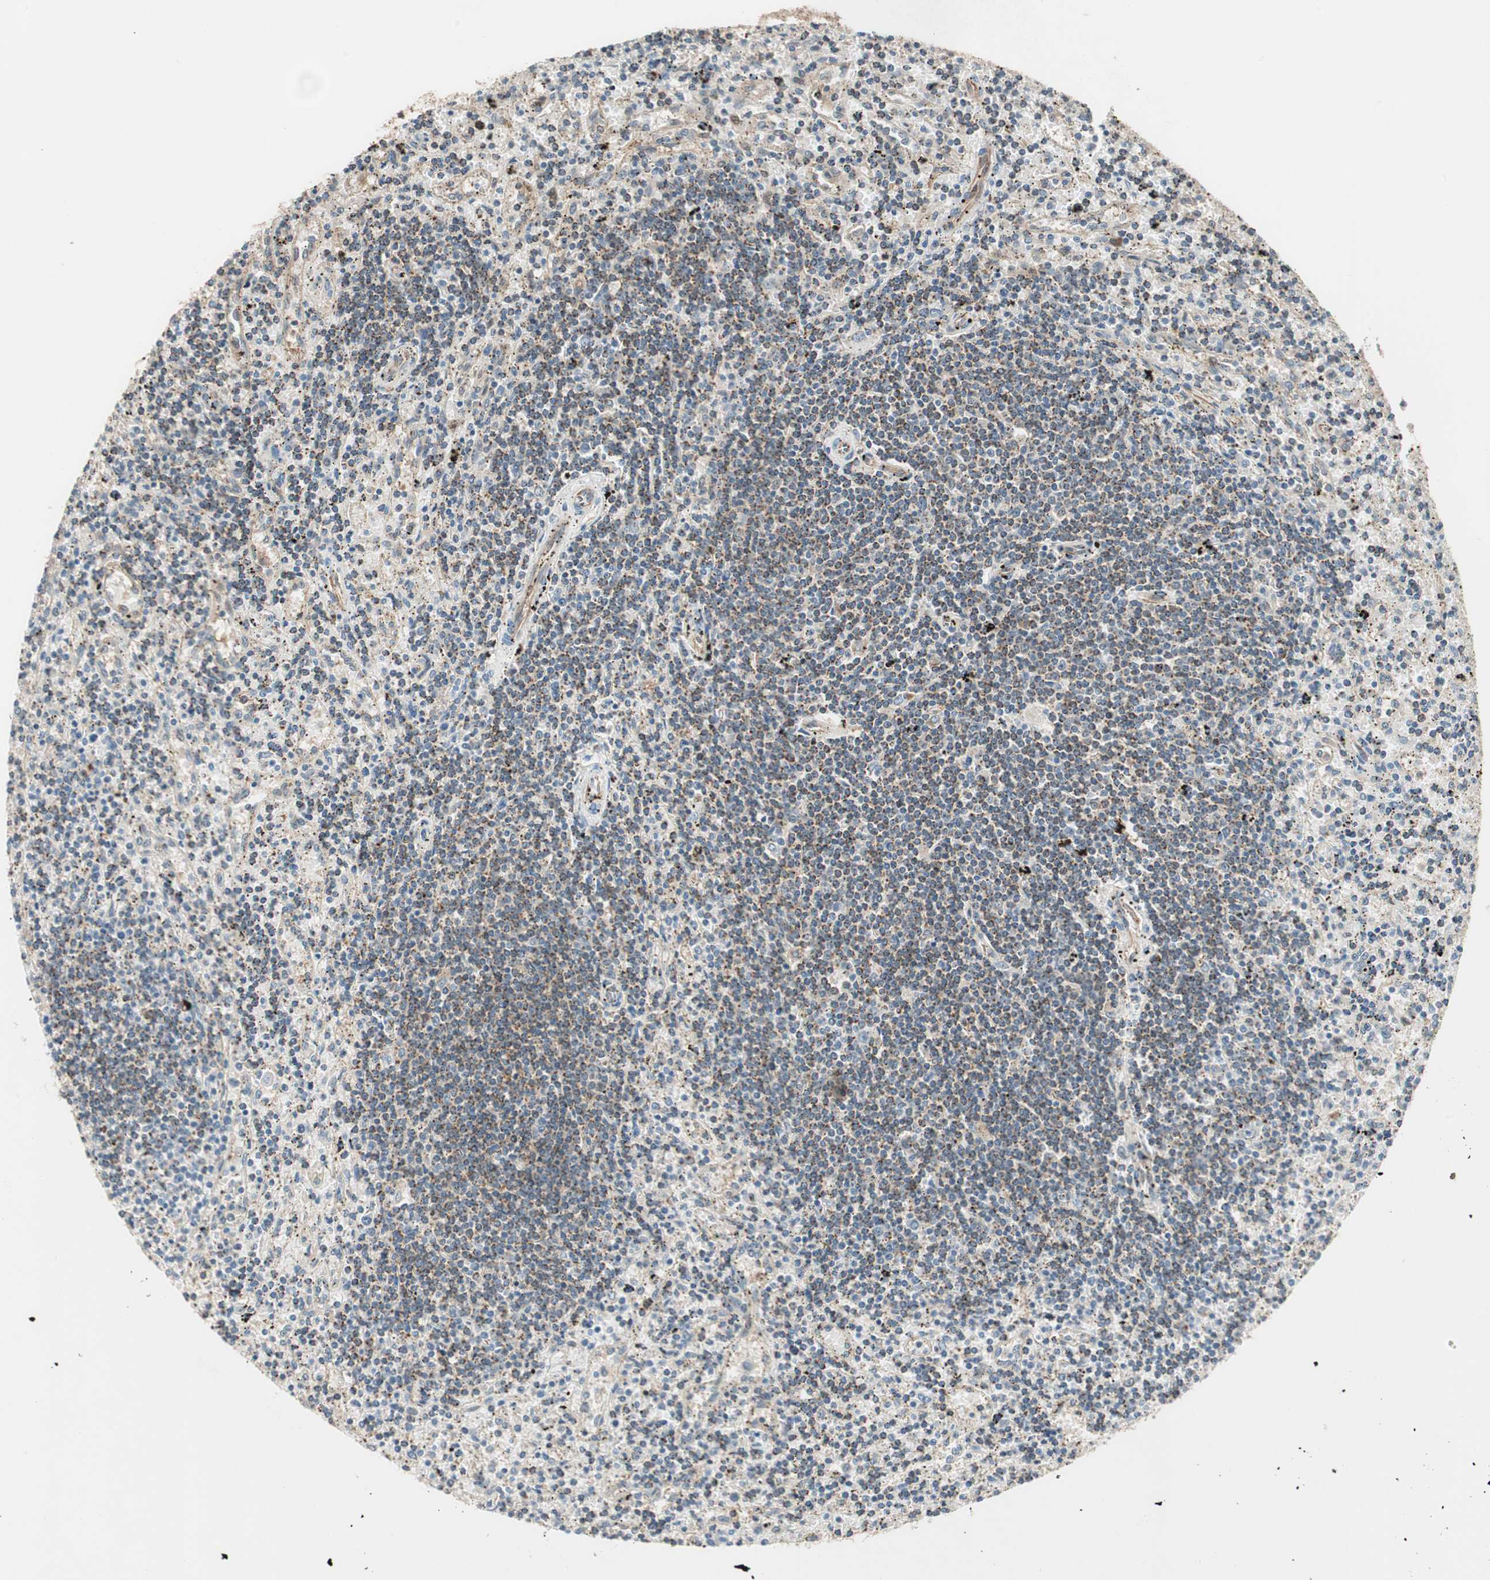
{"staining": {"intensity": "weak", "quantity": "<25%", "location": "cytoplasmic/membranous"}, "tissue": "lymphoma", "cell_type": "Tumor cells", "image_type": "cancer", "snomed": [{"axis": "morphology", "description": "Malignant lymphoma, non-Hodgkin's type, Low grade"}, {"axis": "topography", "description": "Spleen"}], "caption": "Human low-grade malignant lymphoma, non-Hodgkin's type stained for a protein using immunohistochemistry (IHC) shows no expression in tumor cells.", "gene": "PIK3R3", "patient": {"sex": "male", "age": 76}}